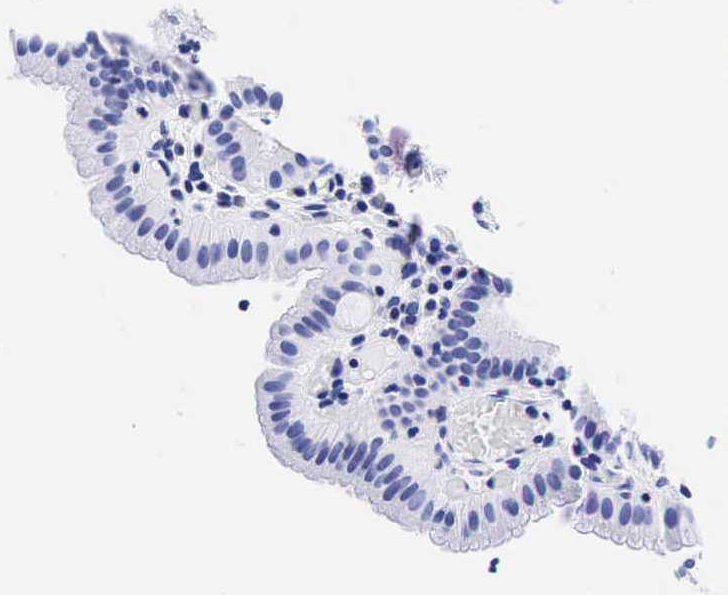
{"staining": {"intensity": "negative", "quantity": "none", "location": "none"}, "tissue": "gallbladder", "cell_type": "Glandular cells", "image_type": "normal", "snomed": [{"axis": "morphology", "description": "Normal tissue, NOS"}, {"axis": "topography", "description": "Gallbladder"}], "caption": "DAB immunohistochemical staining of unremarkable gallbladder demonstrates no significant staining in glandular cells. (Stains: DAB immunohistochemistry with hematoxylin counter stain, Microscopy: brightfield microscopy at high magnification).", "gene": "ESR1", "patient": {"sex": "female", "age": 76}}